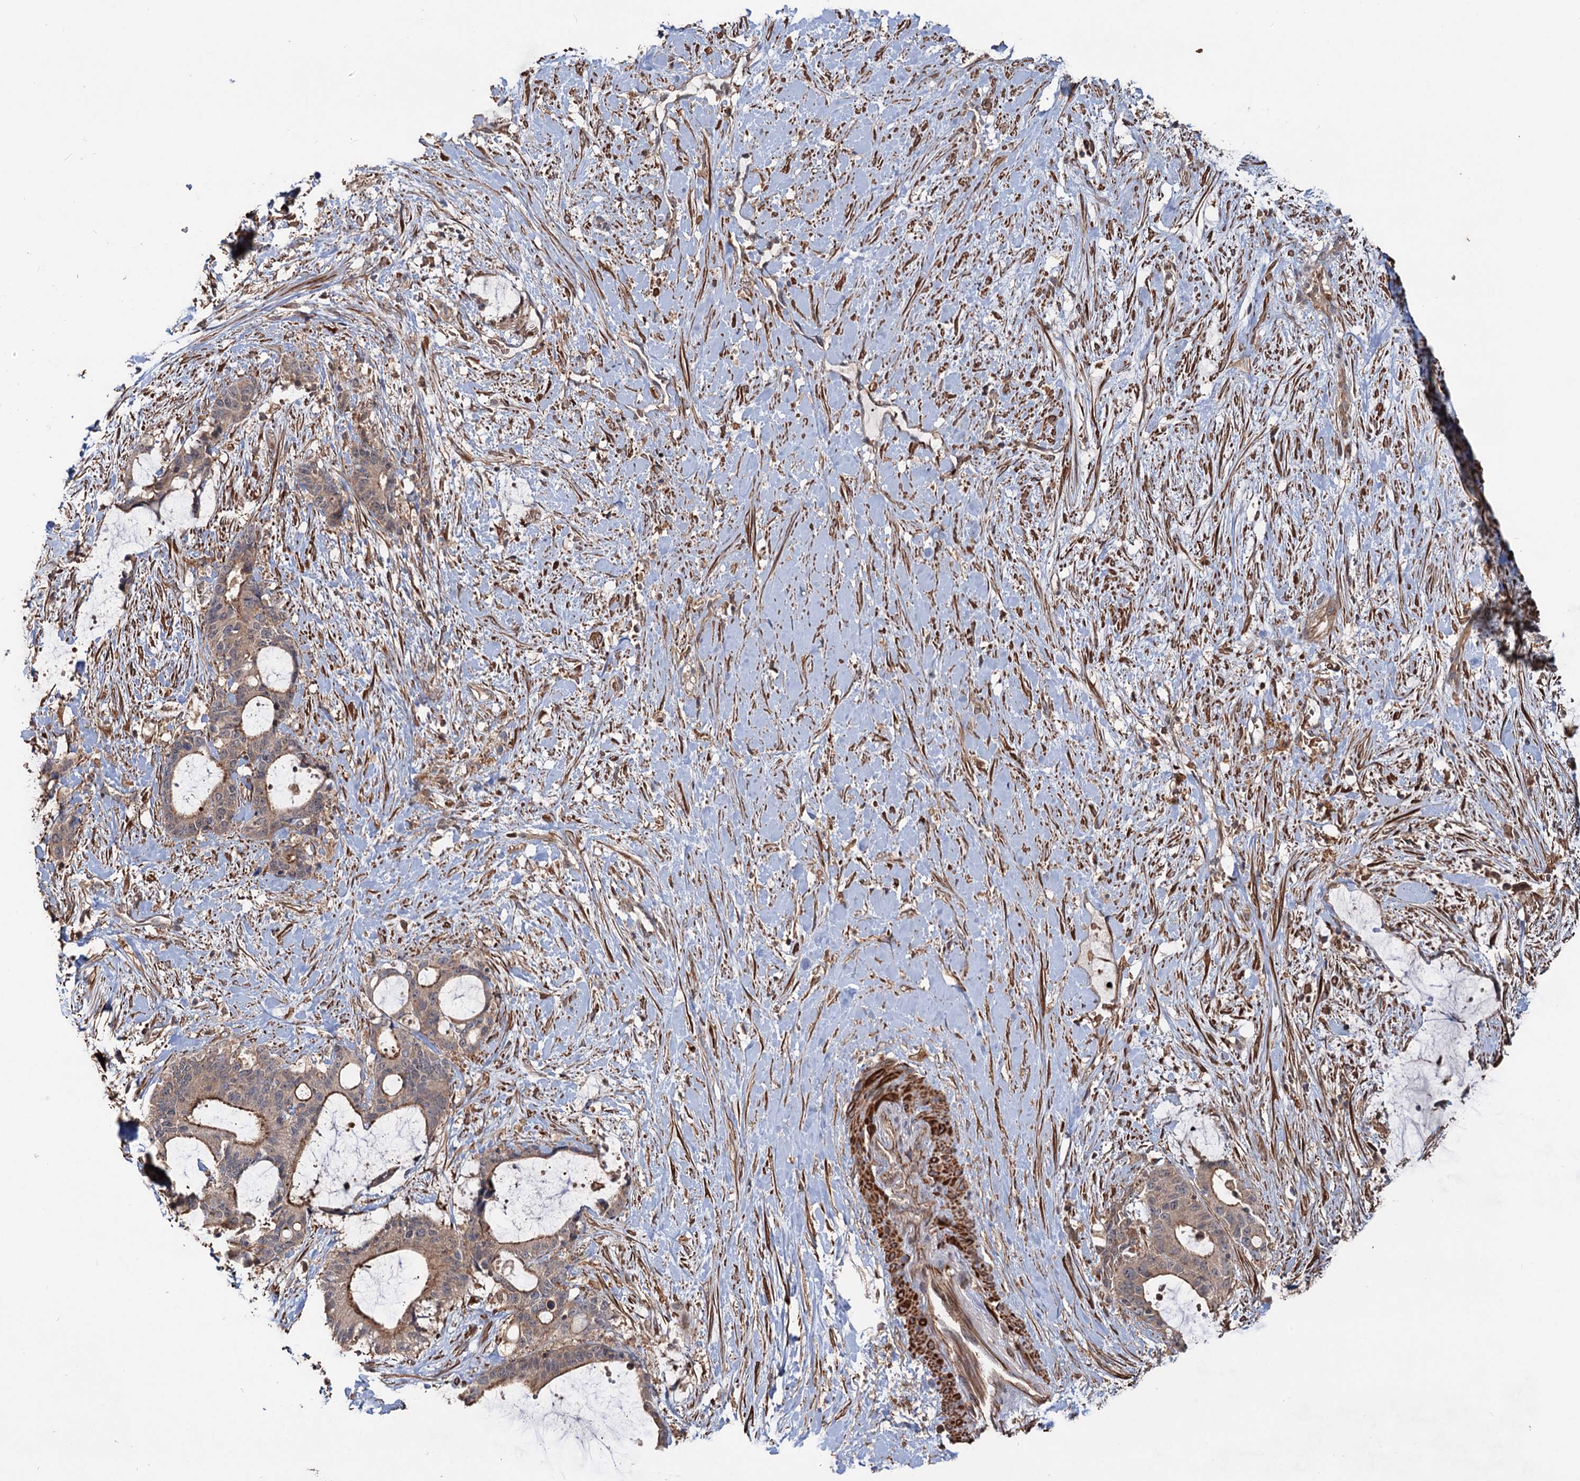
{"staining": {"intensity": "moderate", "quantity": ">75%", "location": "cytoplasmic/membranous"}, "tissue": "liver cancer", "cell_type": "Tumor cells", "image_type": "cancer", "snomed": [{"axis": "morphology", "description": "Normal tissue, NOS"}, {"axis": "morphology", "description": "Cholangiocarcinoma"}, {"axis": "topography", "description": "Liver"}, {"axis": "topography", "description": "Peripheral nerve tissue"}], "caption": "This photomicrograph reveals cholangiocarcinoma (liver) stained with IHC to label a protein in brown. The cytoplasmic/membranous of tumor cells show moderate positivity for the protein. Nuclei are counter-stained blue.", "gene": "GRIP1", "patient": {"sex": "female", "age": 73}}